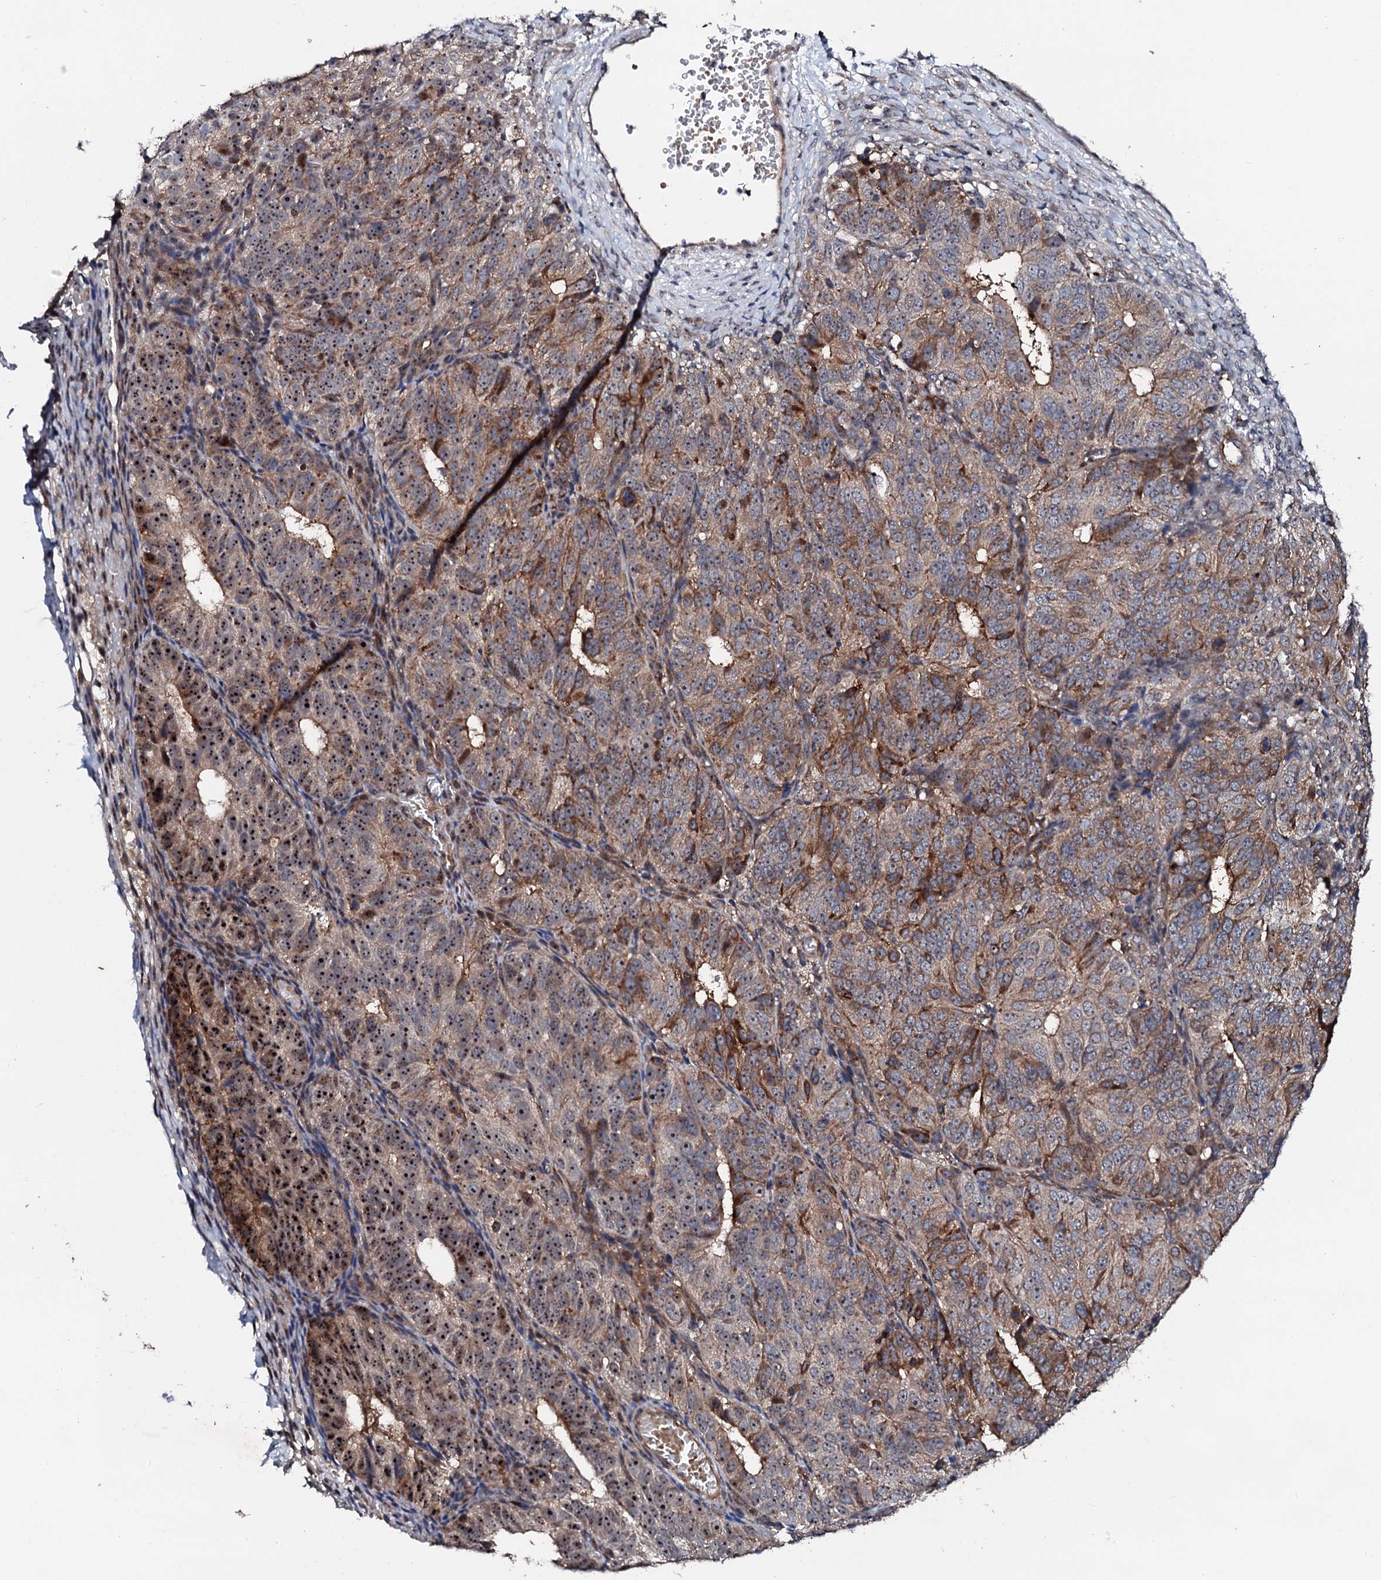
{"staining": {"intensity": "strong", "quantity": "25%-75%", "location": "cytoplasmic/membranous,nuclear"}, "tissue": "ovarian cancer", "cell_type": "Tumor cells", "image_type": "cancer", "snomed": [{"axis": "morphology", "description": "Carcinoma, endometroid"}, {"axis": "topography", "description": "Ovary"}], "caption": "Human ovarian endometroid carcinoma stained with a protein marker reveals strong staining in tumor cells.", "gene": "GTPBP4", "patient": {"sex": "female", "age": 51}}